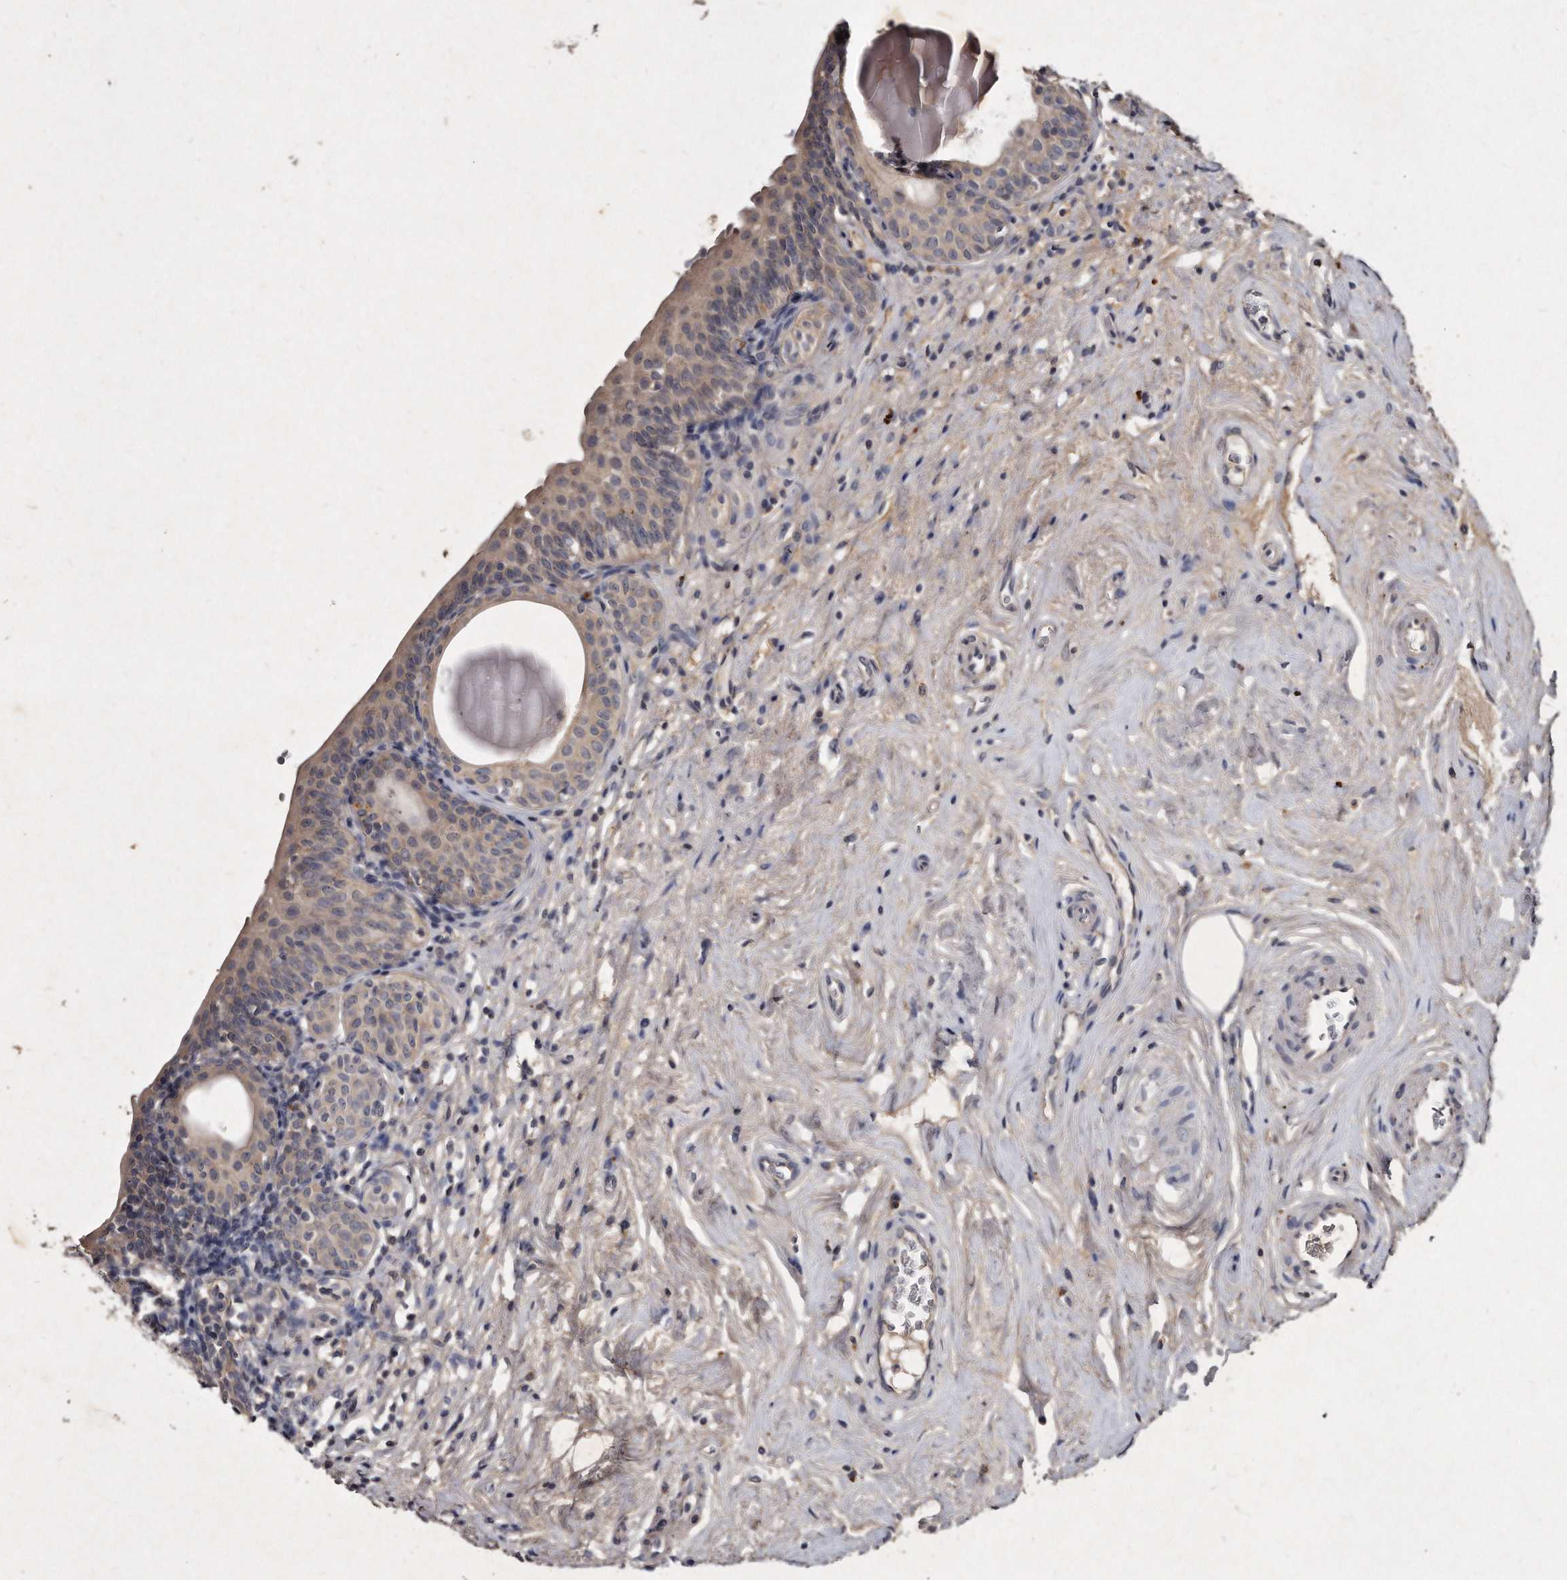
{"staining": {"intensity": "weak", "quantity": "25%-75%", "location": "cytoplasmic/membranous"}, "tissue": "urinary bladder", "cell_type": "Urothelial cells", "image_type": "normal", "snomed": [{"axis": "morphology", "description": "Normal tissue, NOS"}, {"axis": "topography", "description": "Urinary bladder"}], "caption": "Immunohistochemical staining of benign urinary bladder demonstrates low levels of weak cytoplasmic/membranous positivity in approximately 25%-75% of urothelial cells.", "gene": "KLHDC3", "patient": {"sex": "male", "age": 83}}